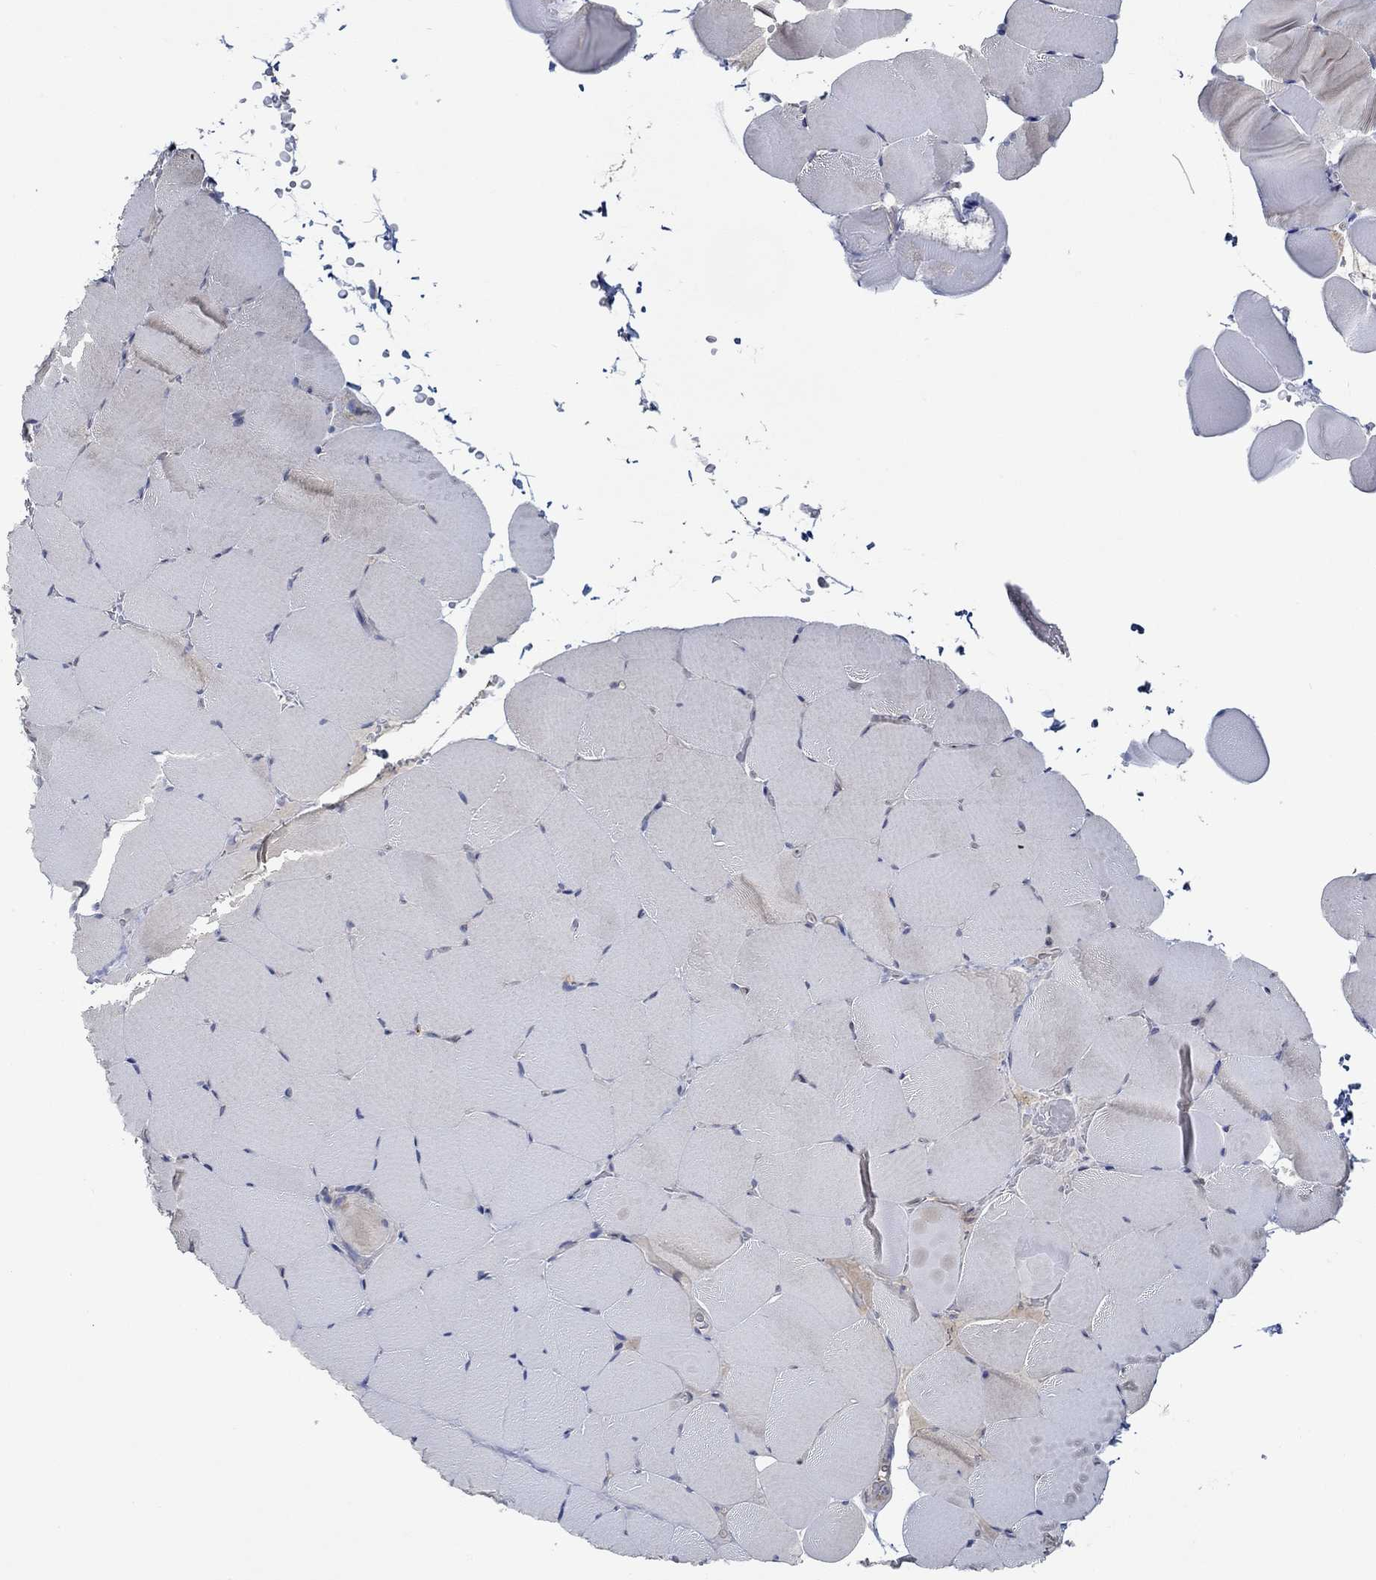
{"staining": {"intensity": "negative", "quantity": "none", "location": "none"}, "tissue": "skeletal muscle", "cell_type": "Myocytes", "image_type": "normal", "snomed": [{"axis": "morphology", "description": "Normal tissue, NOS"}, {"axis": "topography", "description": "Skeletal muscle"}], "caption": "Myocytes are negative for brown protein staining in benign skeletal muscle.", "gene": "MTHFR", "patient": {"sex": "female", "age": 37}}